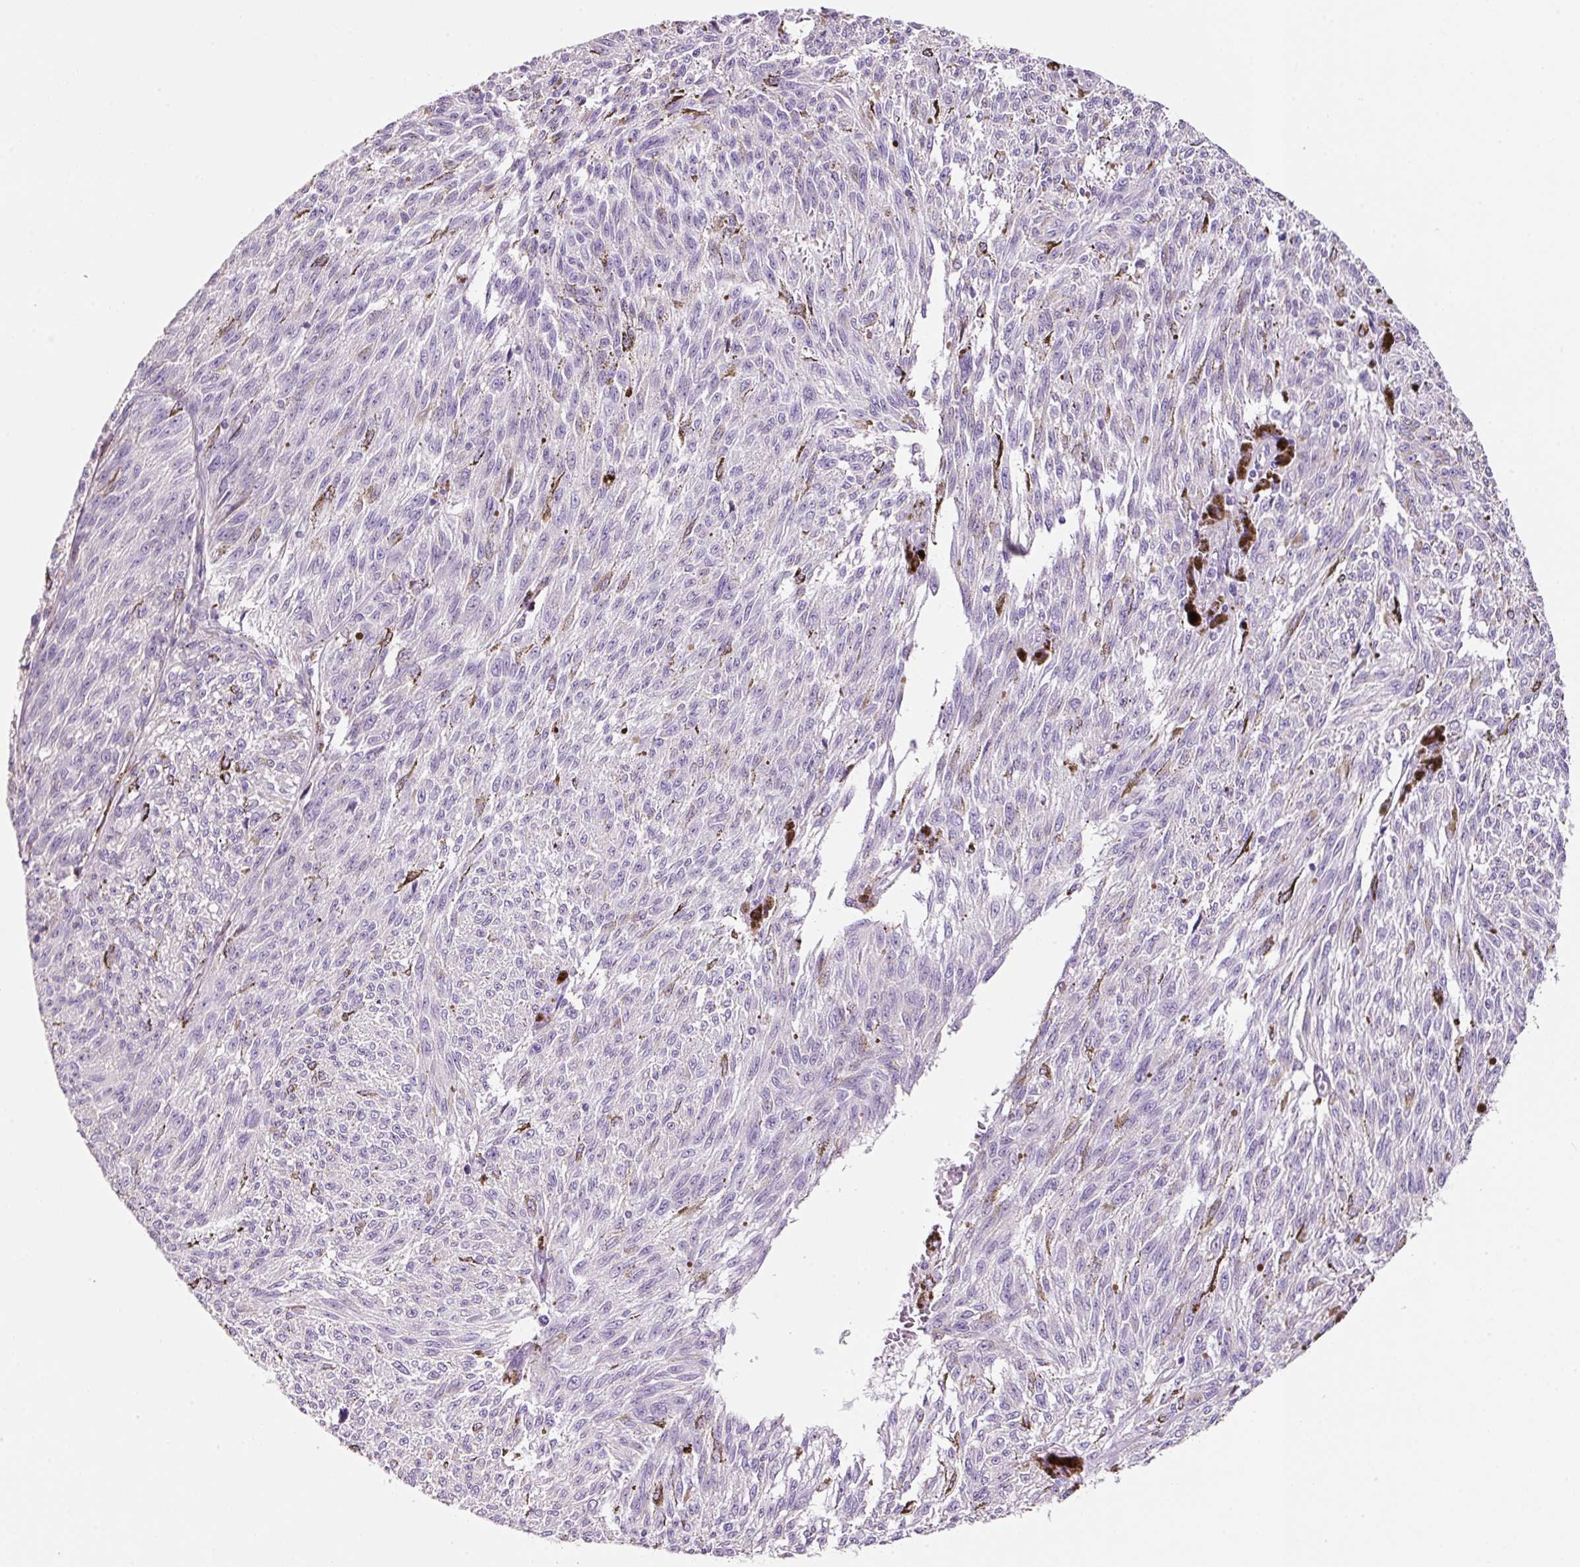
{"staining": {"intensity": "negative", "quantity": "none", "location": "none"}, "tissue": "melanoma", "cell_type": "Tumor cells", "image_type": "cancer", "snomed": [{"axis": "morphology", "description": "Malignant melanoma, NOS"}, {"axis": "topography", "description": "Skin"}], "caption": "The histopathology image shows no significant staining in tumor cells of melanoma.", "gene": "SOS2", "patient": {"sex": "female", "age": 72}}